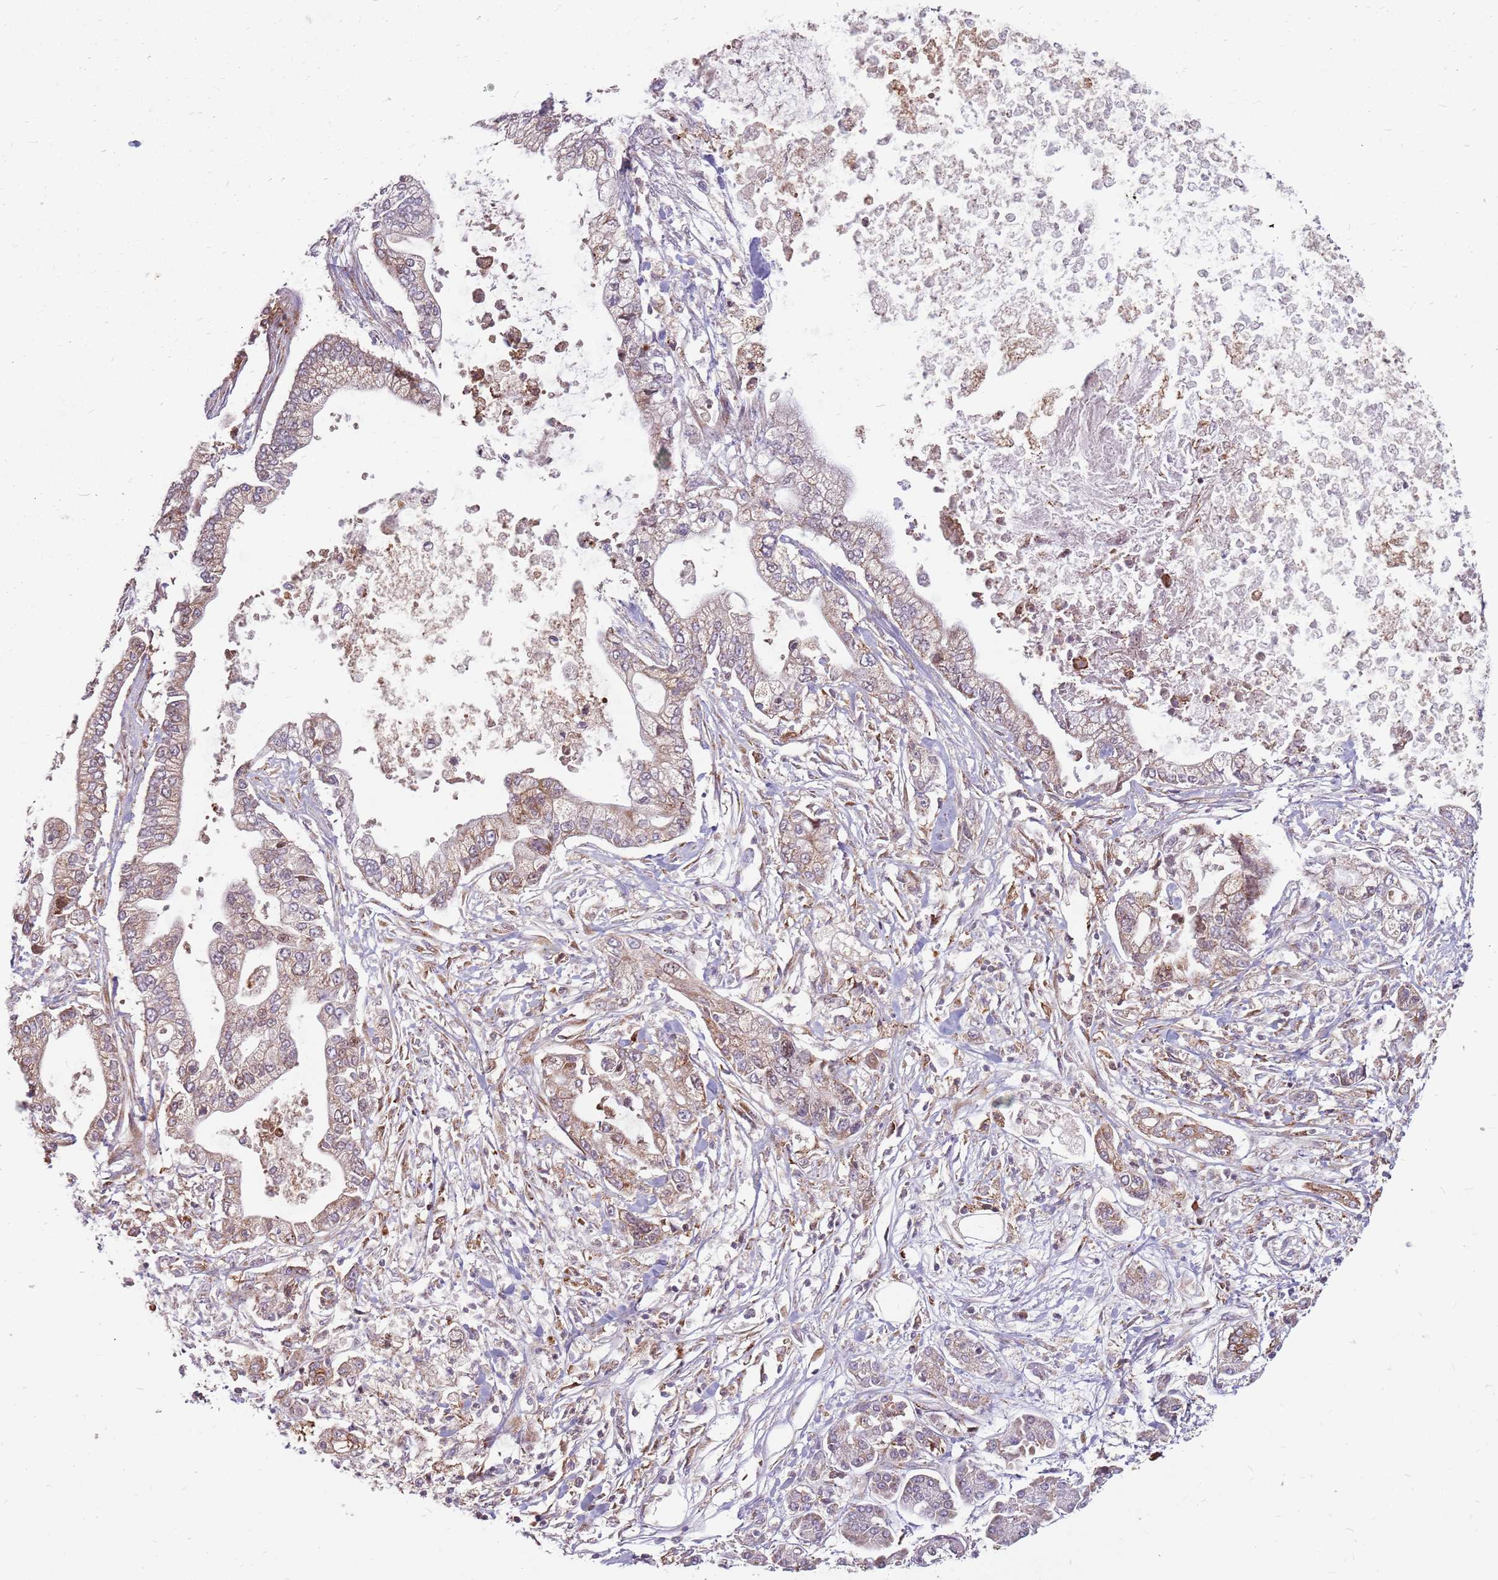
{"staining": {"intensity": "weak", "quantity": "25%-75%", "location": "cytoplasmic/membranous"}, "tissue": "pancreatic cancer", "cell_type": "Tumor cells", "image_type": "cancer", "snomed": [{"axis": "morphology", "description": "Adenocarcinoma, NOS"}, {"axis": "topography", "description": "Pancreas"}], "caption": "Protein expression analysis of pancreatic adenocarcinoma exhibits weak cytoplasmic/membranous positivity in about 25%-75% of tumor cells.", "gene": "NME4", "patient": {"sex": "male", "age": 69}}